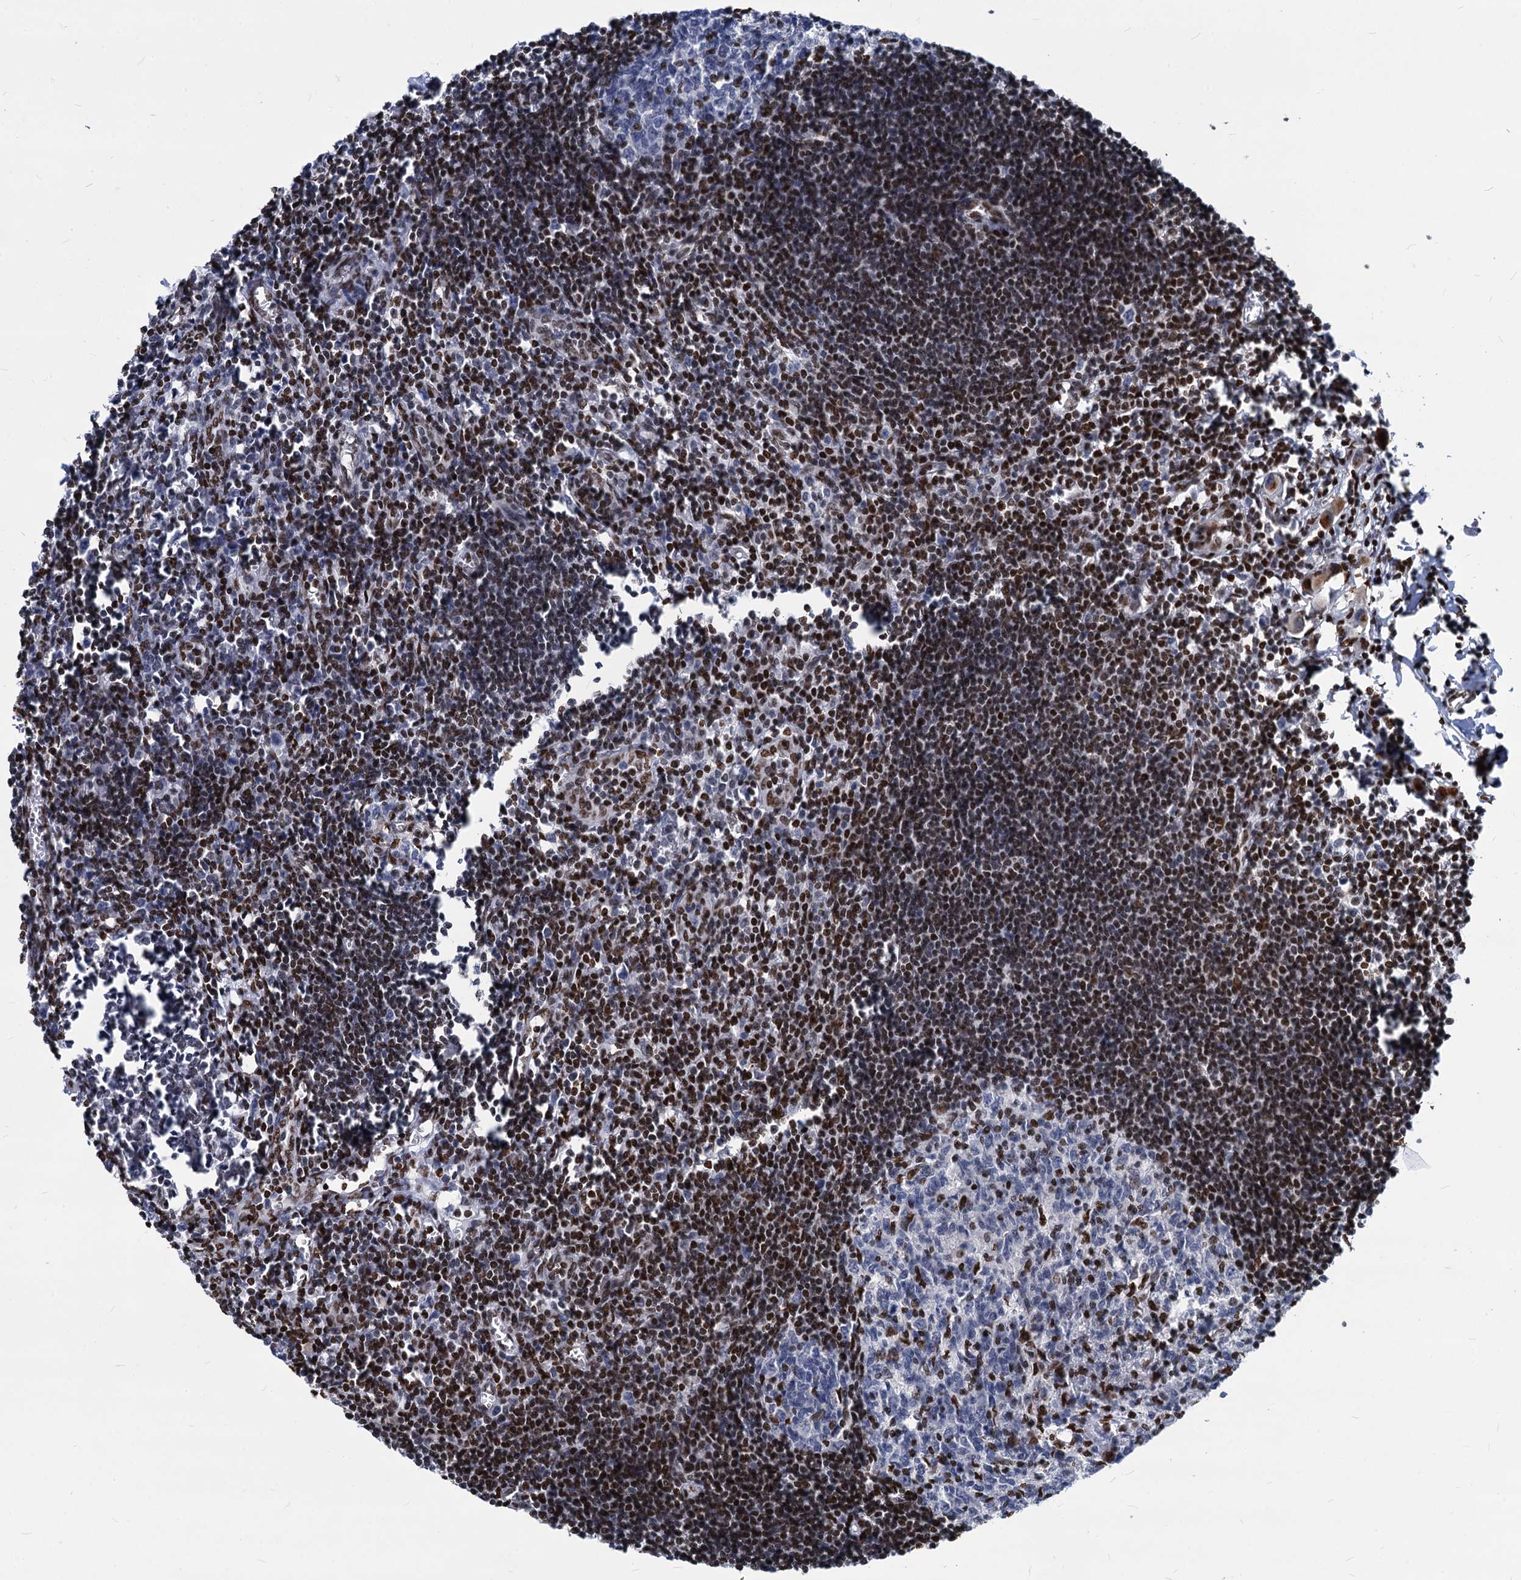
{"staining": {"intensity": "strong", "quantity": "<25%", "location": "nuclear"}, "tissue": "lymph node", "cell_type": "Germinal center cells", "image_type": "normal", "snomed": [{"axis": "morphology", "description": "Normal tissue, NOS"}, {"axis": "morphology", "description": "Malignant melanoma, Metastatic site"}, {"axis": "topography", "description": "Lymph node"}], "caption": "This photomicrograph shows immunohistochemistry (IHC) staining of unremarkable lymph node, with medium strong nuclear positivity in about <25% of germinal center cells.", "gene": "MECP2", "patient": {"sex": "male", "age": 41}}